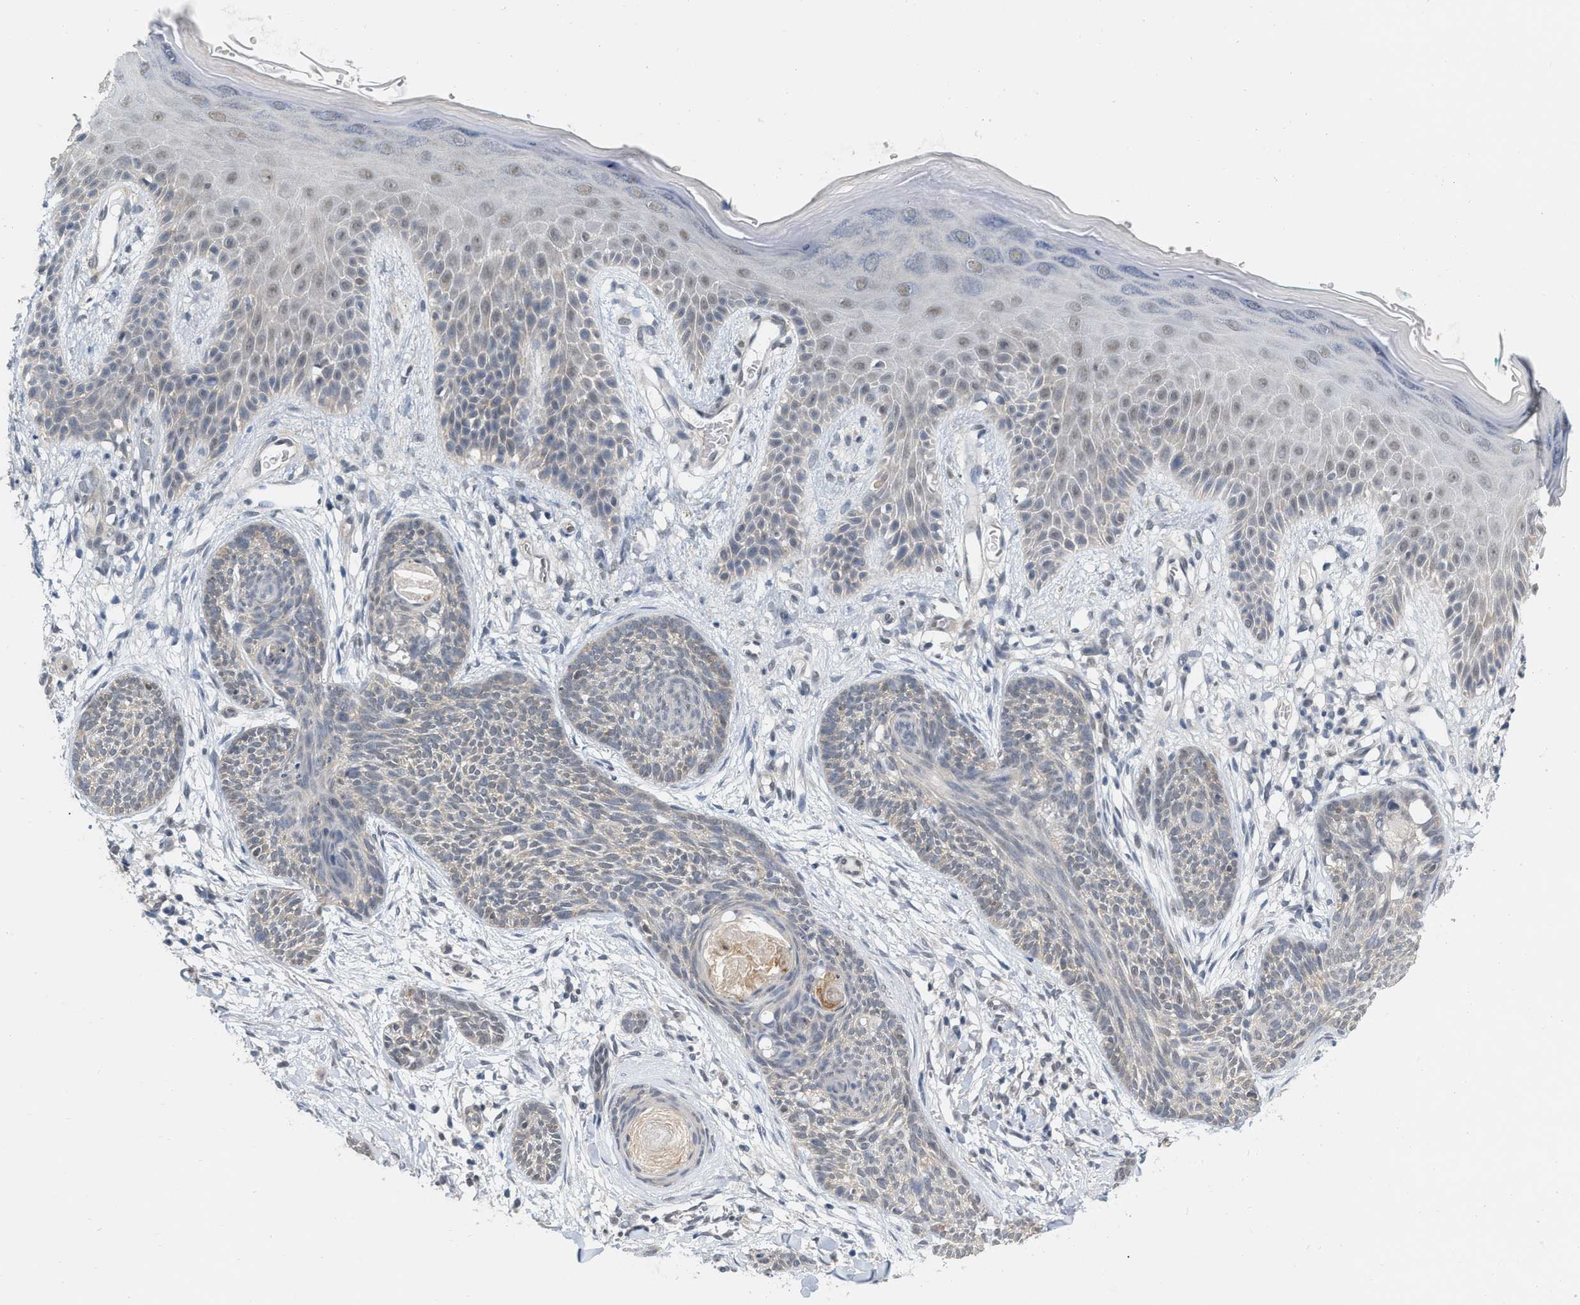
{"staining": {"intensity": "negative", "quantity": "none", "location": "none"}, "tissue": "skin cancer", "cell_type": "Tumor cells", "image_type": "cancer", "snomed": [{"axis": "morphology", "description": "Basal cell carcinoma"}, {"axis": "topography", "description": "Skin"}], "caption": "DAB immunohistochemical staining of skin basal cell carcinoma demonstrates no significant staining in tumor cells.", "gene": "RUVBL1", "patient": {"sex": "female", "age": 59}}